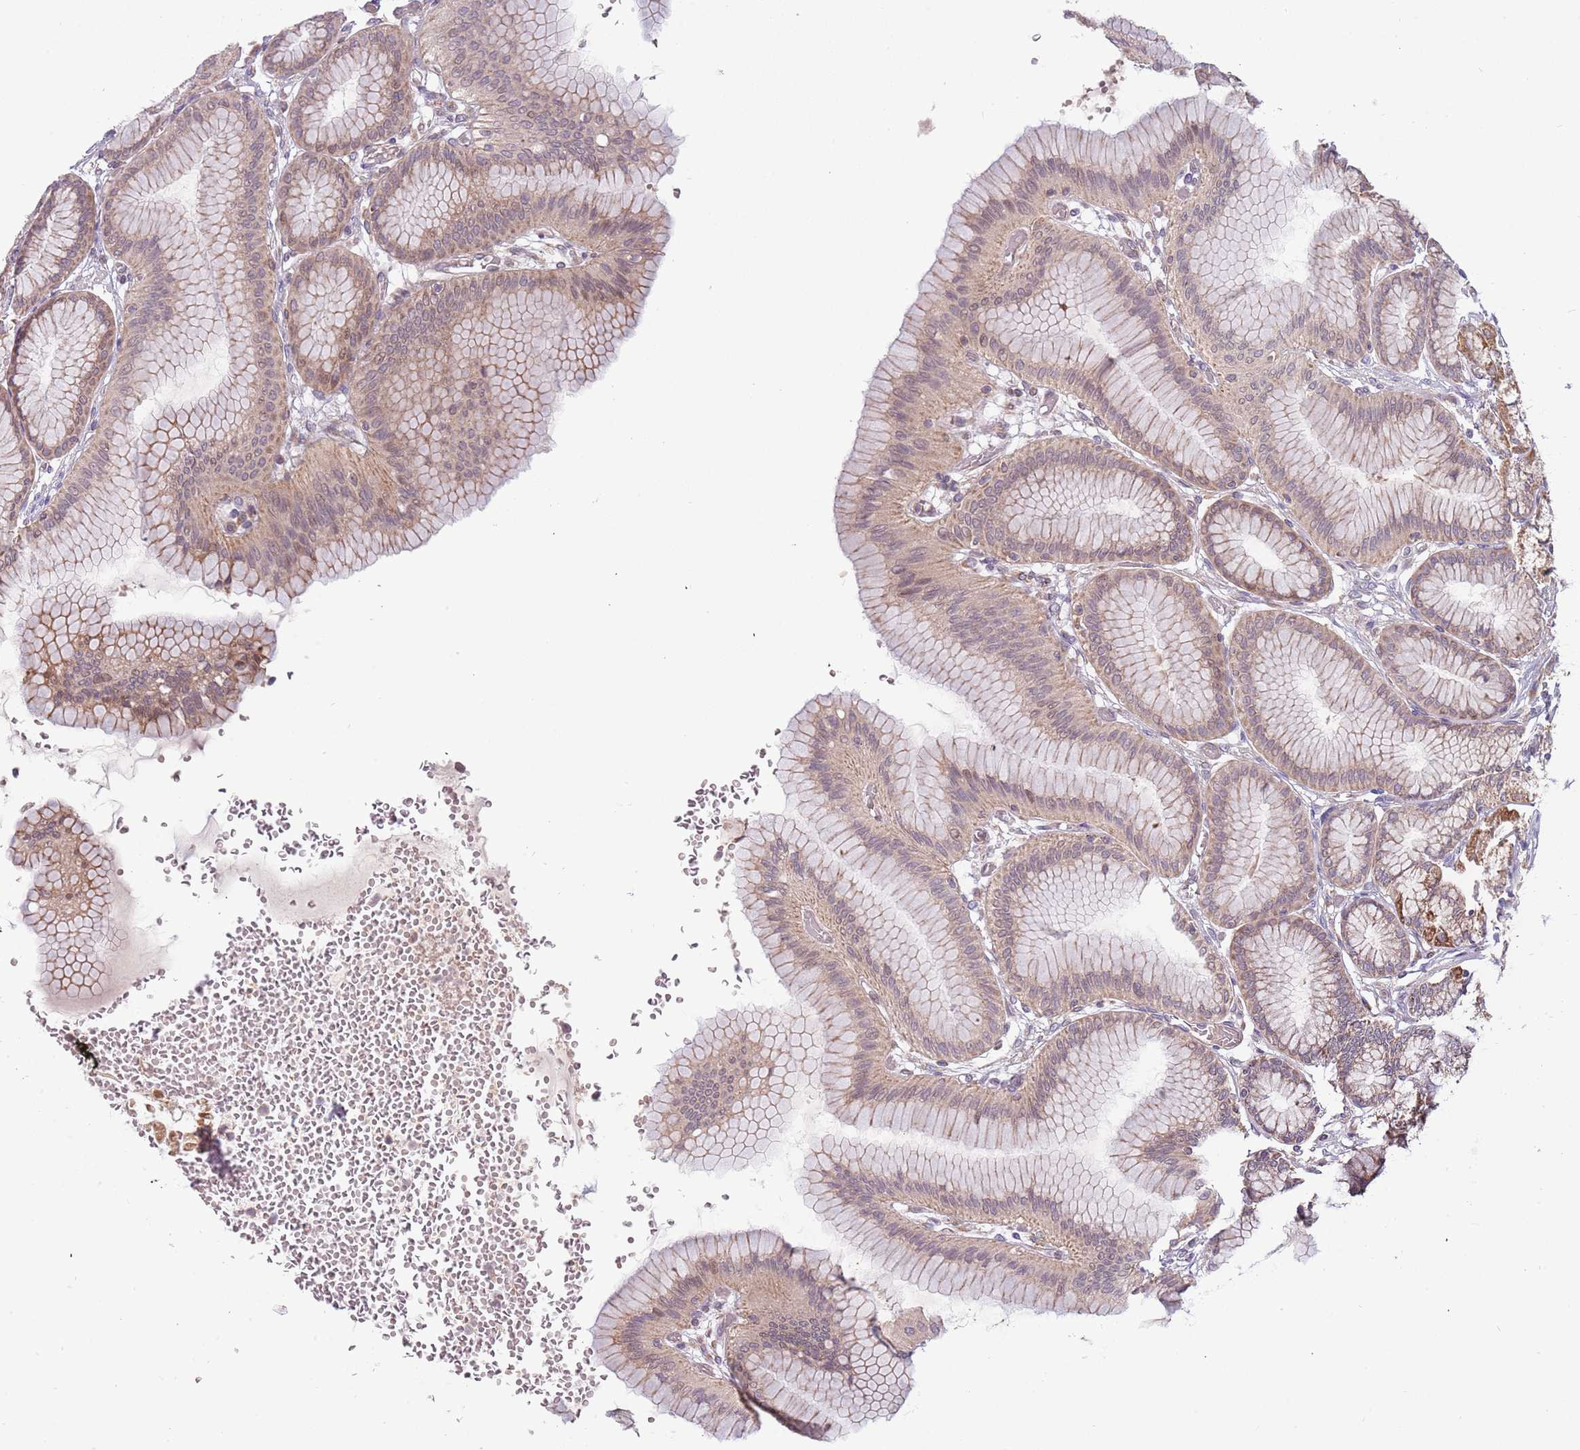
{"staining": {"intensity": "moderate", "quantity": "25%-75%", "location": "cytoplasmic/membranous"}, "tissue": "stomach", "cell_type": "Glandular cells", "image_type": "normal", "snomed": [{"axis": "morphology", "description": "Normal tissue, NOS"}, {"axis": "morphology", "description": "Adenocarcinoma, NOS"}, {"axis": "morphology", "description": "Adenocarcinoma, High grade"}, {"axis": "topography", "description": "Stomach, upper"}, {"axis": "topography", "description": "Stomach"}], "caption": "A photomicrograph of human stomach stained for a protein demonstrates moderate cytoplasmic/membranous brown staining in glandular cells.", "gene": "RNF181", "patient": {"sex": "female", "age": 65}}